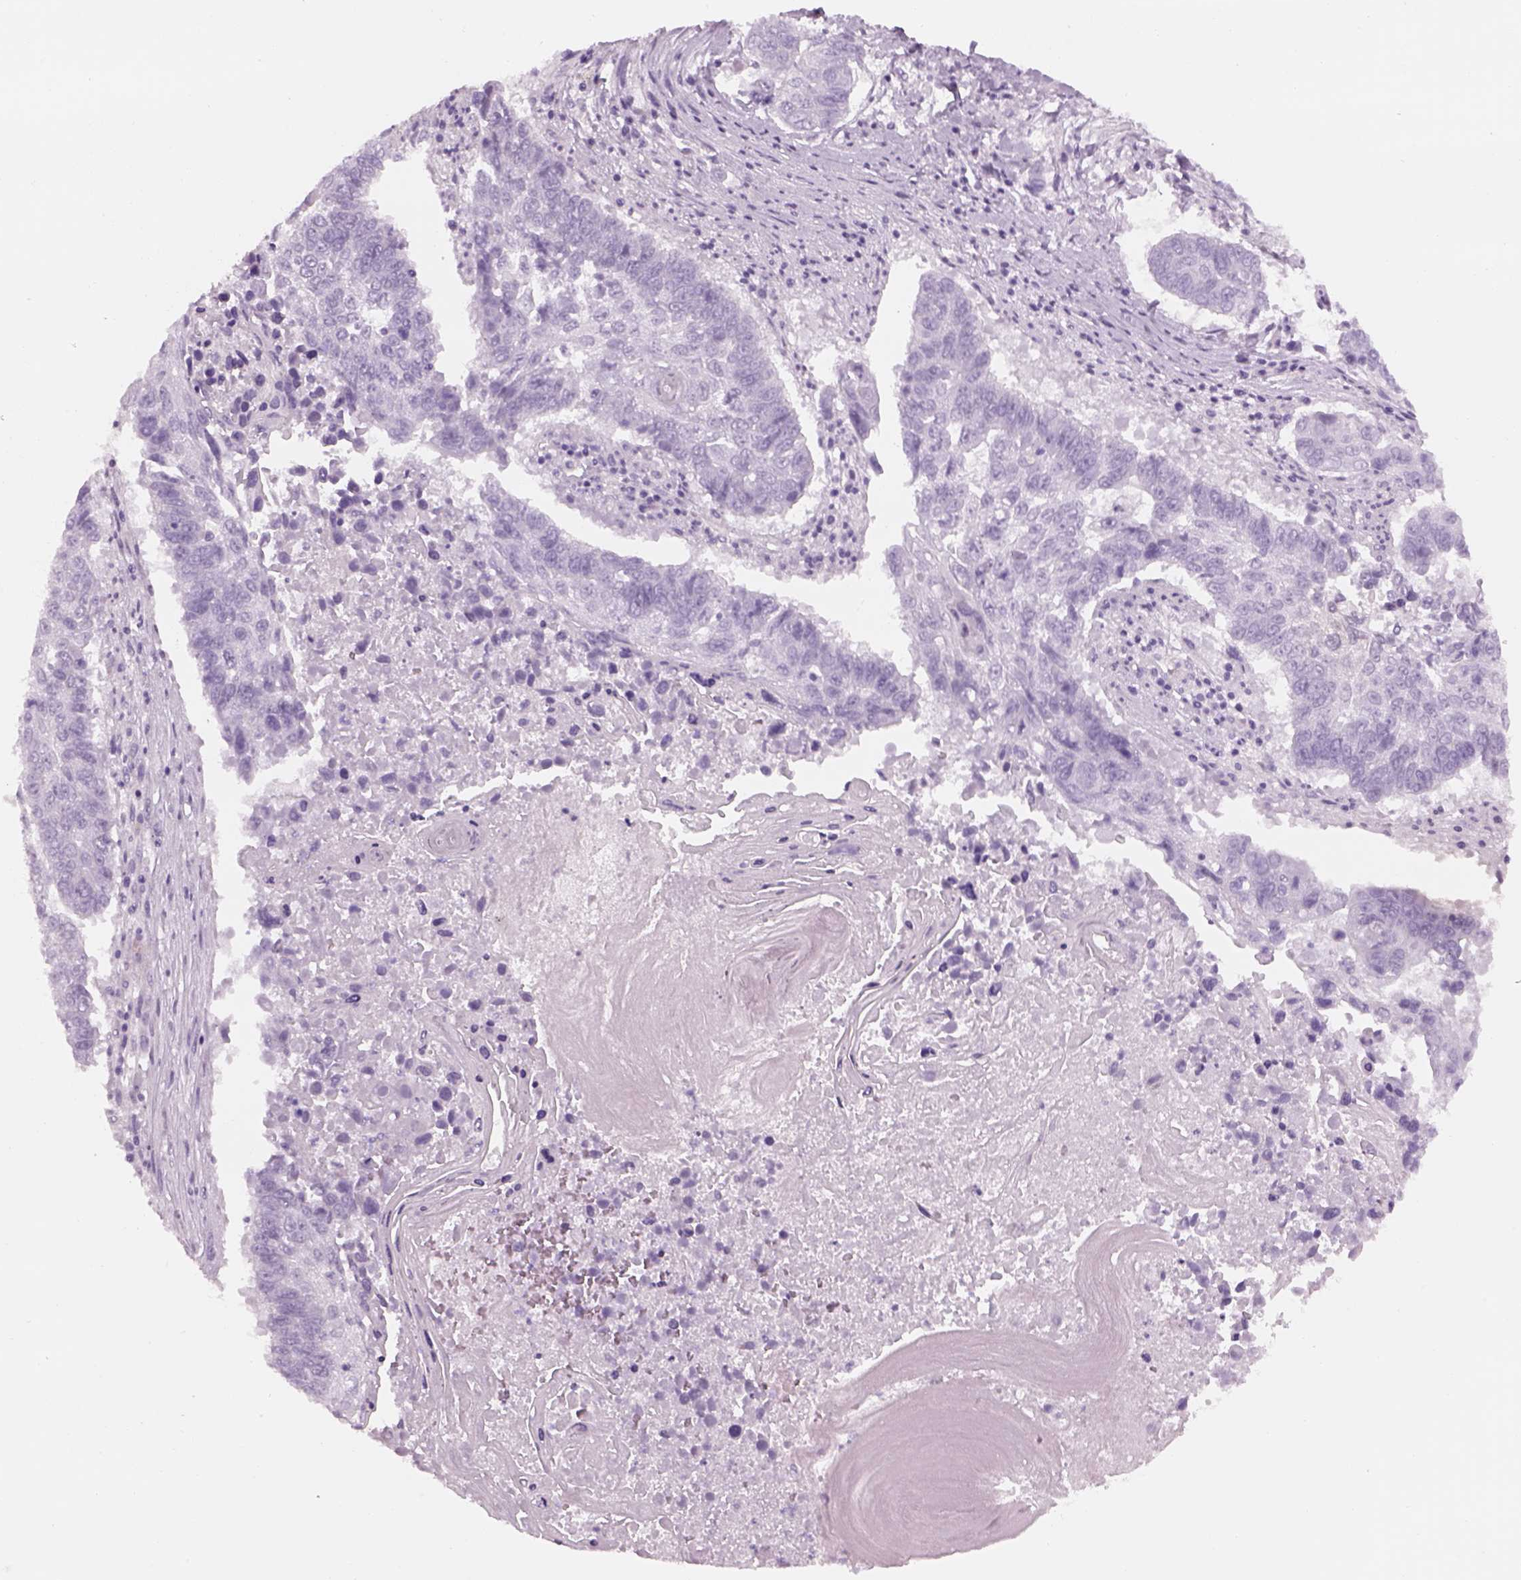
{"staining": {"intensity": "negative", "quantity": "none", "location": "none"}, "tissue": "lung cancer", "cell_type": "Tumor cells", "image_type": "cancer", "snomed": [{"axis": "morphology", "description": "Squamous cell carcinoma, NOS"}, {"axis": "topography", "description": "Lung"}], "caption": "Lung cancer stained for a protein using IHC exhibits no expression tumor cells.", "gene": "GAS2L2", "patient": {"sex": "male", "age": 73}}